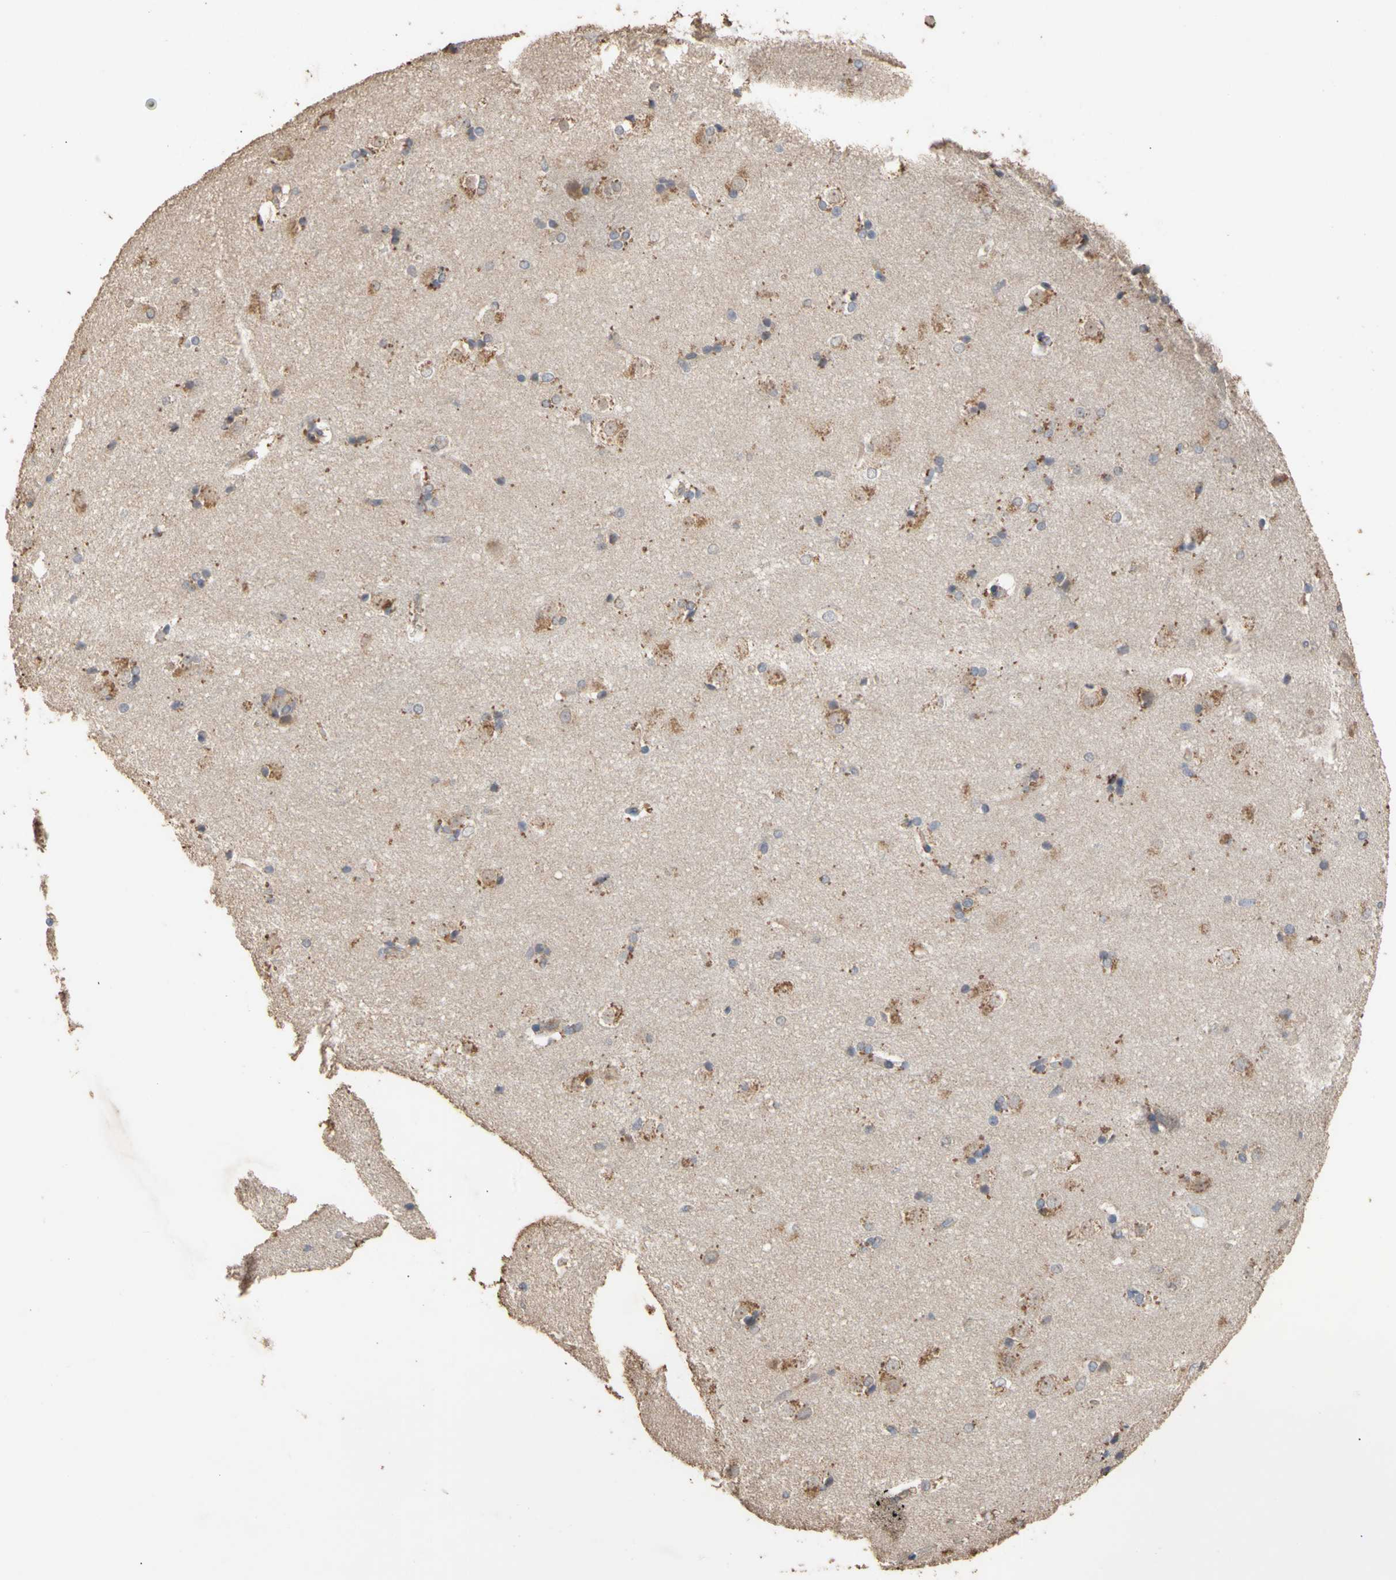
{"staining": {"intensity": "weak", "quantity": "<25%", "location": "cytoplasmic/membranous"}, "tissue": "caudate", "cell_type": "Glial cells", "image_type": "normal", "snomed": [{"axis": "morphology", "description": "Normal tissue, NOS"}, {"axis": "topography", "description": "Lateral ventricle wall"}], "caption": "IHC photomicrograph of normal caudate: caudate stained with DAB (3,3'-diaminobenzidine) demonstrates no significant protein expression in glial cells. (Stains: DAB immunohistochemistry with hematoxylin counter stain, Microscopy: brightfield microscopy at high magnification).", "gene": "EIF2S3", "patient": {"sex": "female", "age": 19}}